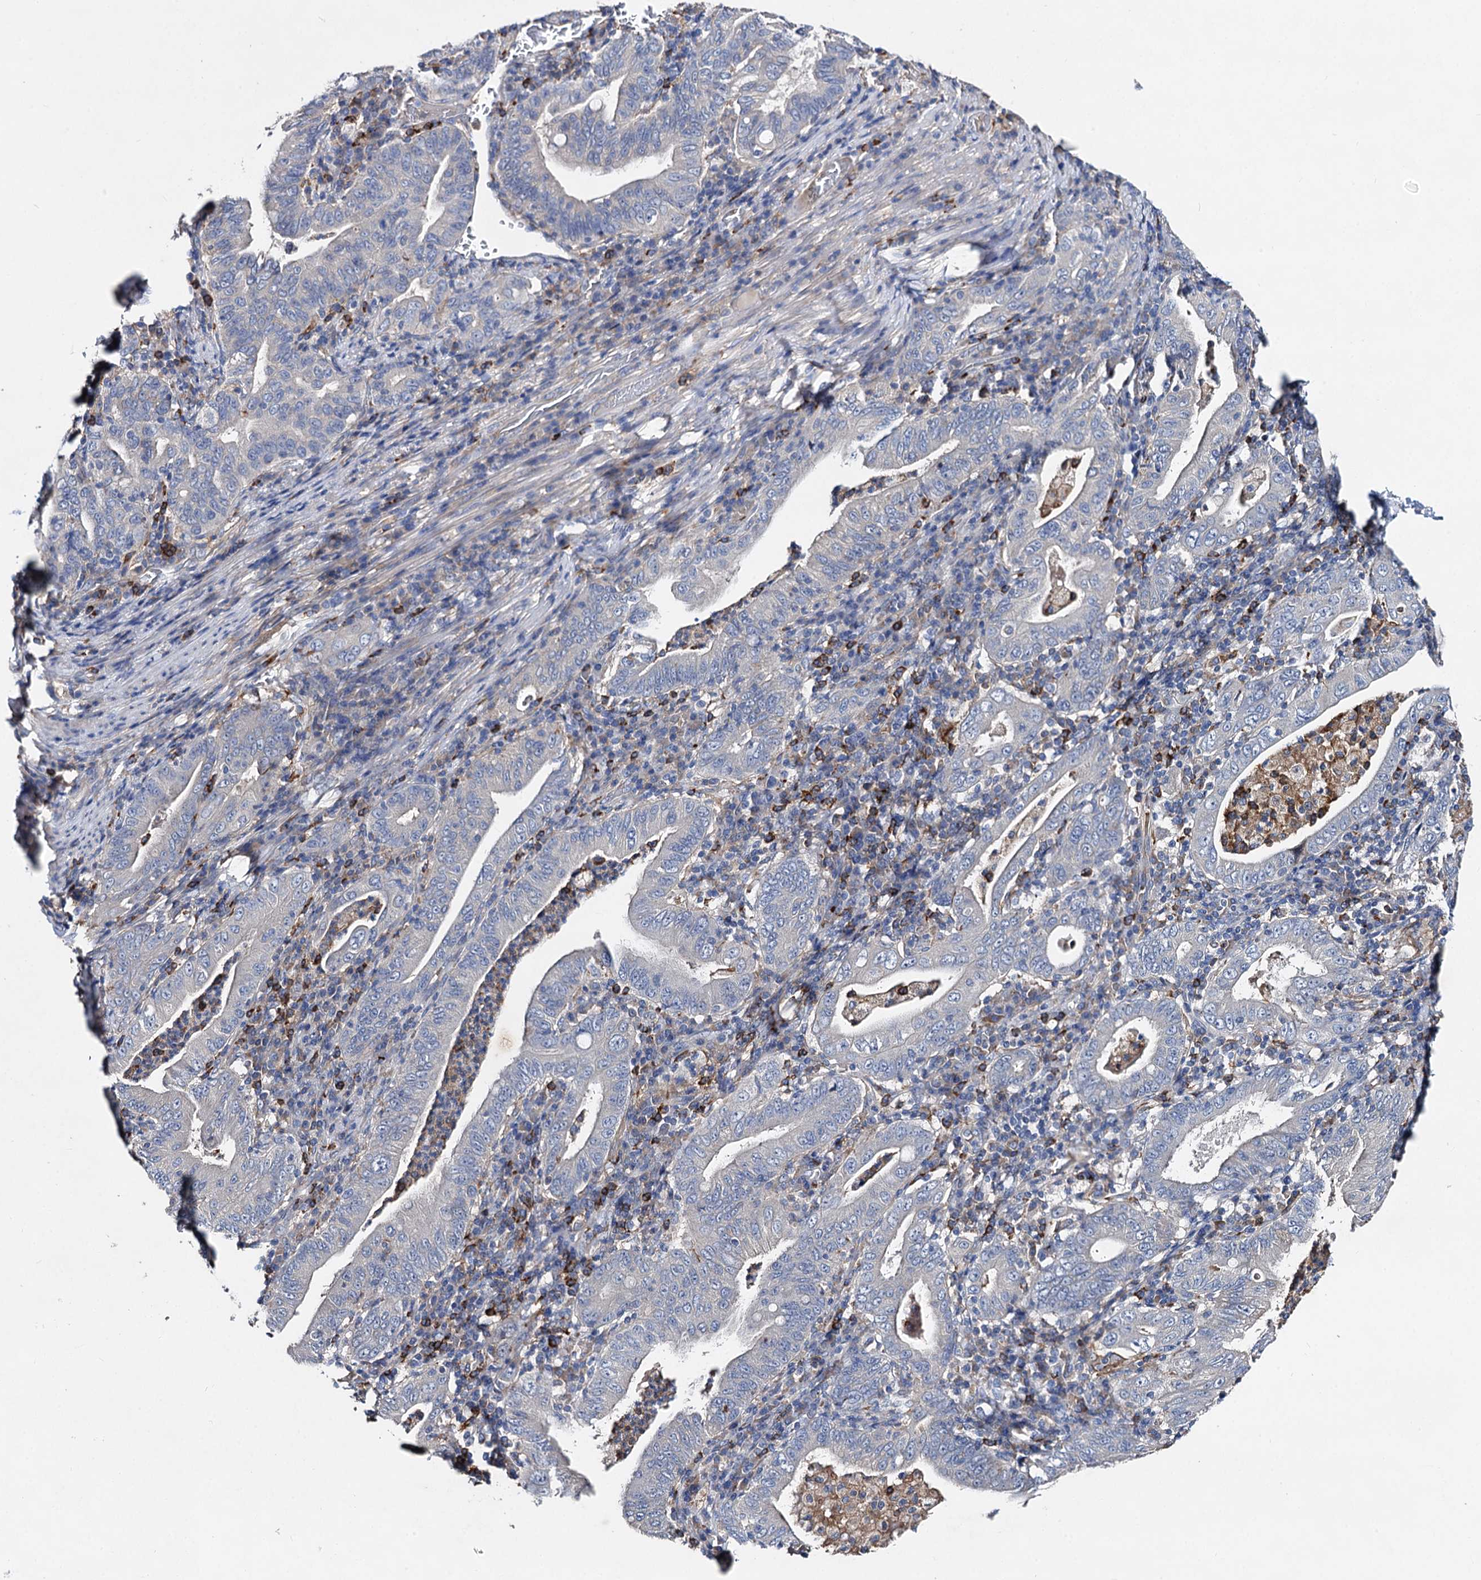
{"staining": {"intensity": "negative", "quantity": "none", "location": "none"}, "tissue": "stomach cancer", "cell_type": "Tumor cells", "image_type": "cancer", "snomed": [{"axis": "morphology", "description": "Normal tissue, NOS"}, {"axis": "morphology", "description": "Adenocarcinoma, NOS"}, {"axis": "topography", "description": "Esophagus"}, {"axis": "topography", "description": "Stomach, upper"}, {"axis": "topography", "description": "Peripheral nerve tissue"}], "caption": "IHC image of neoplastic tissue: human stomach adenocarcinoma stained with DAB reveals no significant protein expression in tumor cells. The staining was performed using DAB to visualize the protein expression in brown, while the nuclei were stained in blue with hematoxylin (Magnification: 20x).", "gene": "HVCN1", "patient": {"sex": "male", "age": 62}}